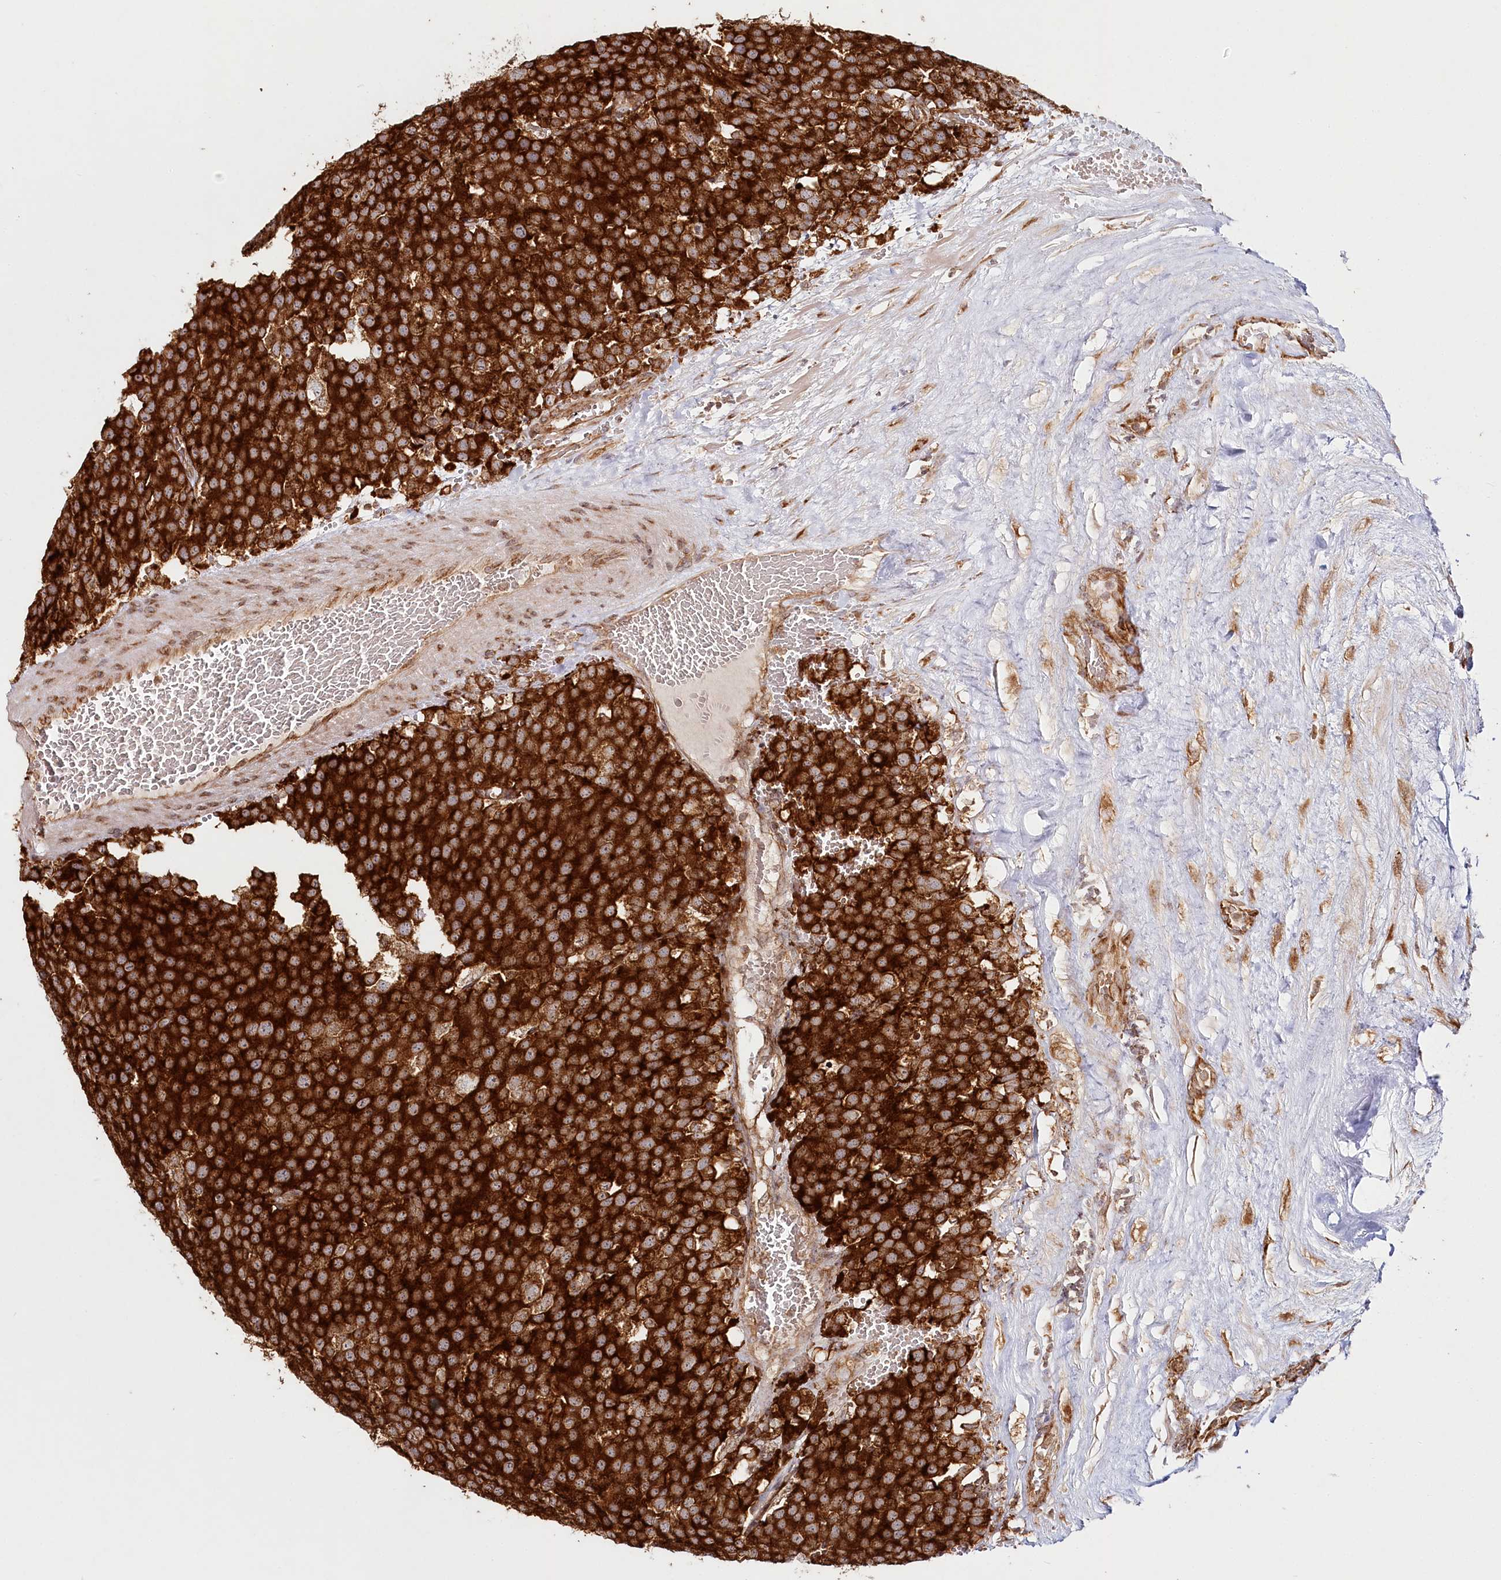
{"staining": {"intensity": "strong", "quantity": ">75%", "location": "cytoplasmic/membranous"}, "tissue": "testis cancer", "cell_type": "Tumor cells", "image_type": "cancer", "snomed": [{"axis": "morphology", "description": "Seminoma, NOS"}, {"axis": "topography", "description": "Testis"}], "caption": "An image of testis cancer stained for a protein reveals strong cytoplasmic/membranous brown staining in tumor cells. (DAB IHC with brightfield microscopy, high magnification).", "gene": "OTUD4", "patient": {"sex": "male", "age": 71}}